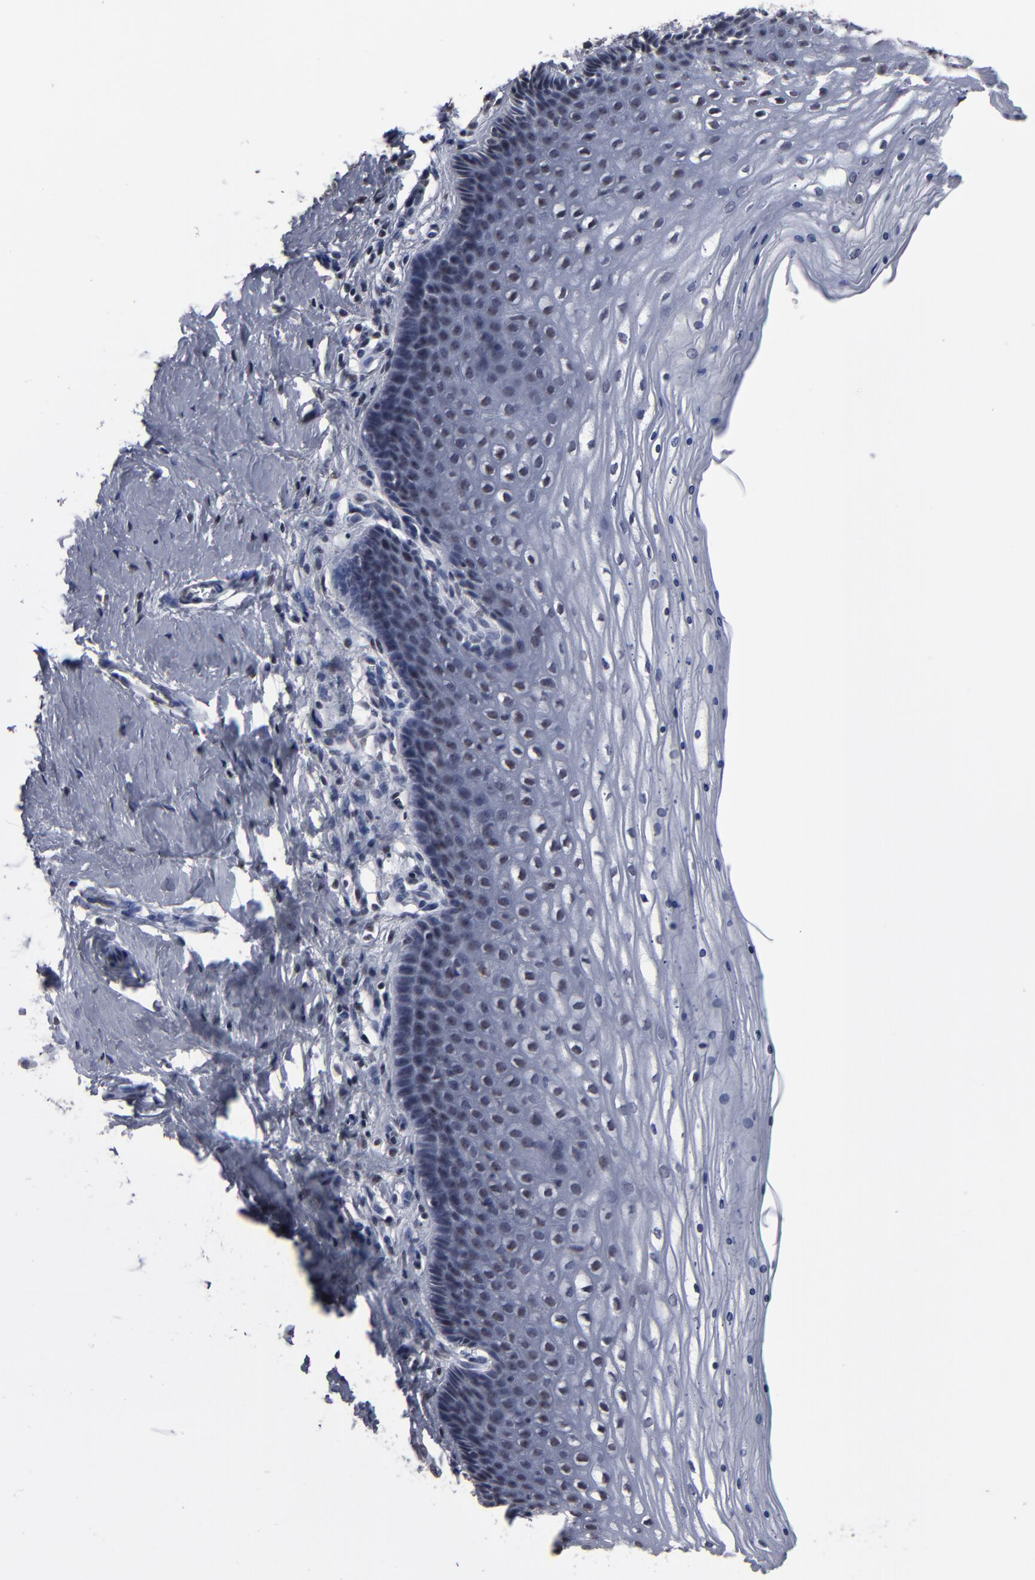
{"staining": {"intensity": "negative", "quantity": "none", "location": "none"}, "tissue": "cervix", "cell_type": "Glandular cells", "image_type": "normal", "snomed": [{"axis": "morphology", "description": "Normal tissue, NOS"}, {"axis": "topography", "description": "Cervix"}], "caption": "Immunohistochemical staining of benign cervix reveals no significant staining in glandular cells.", "gene": "SSRP1", "patient": {"sex": "female", "age": 39}}